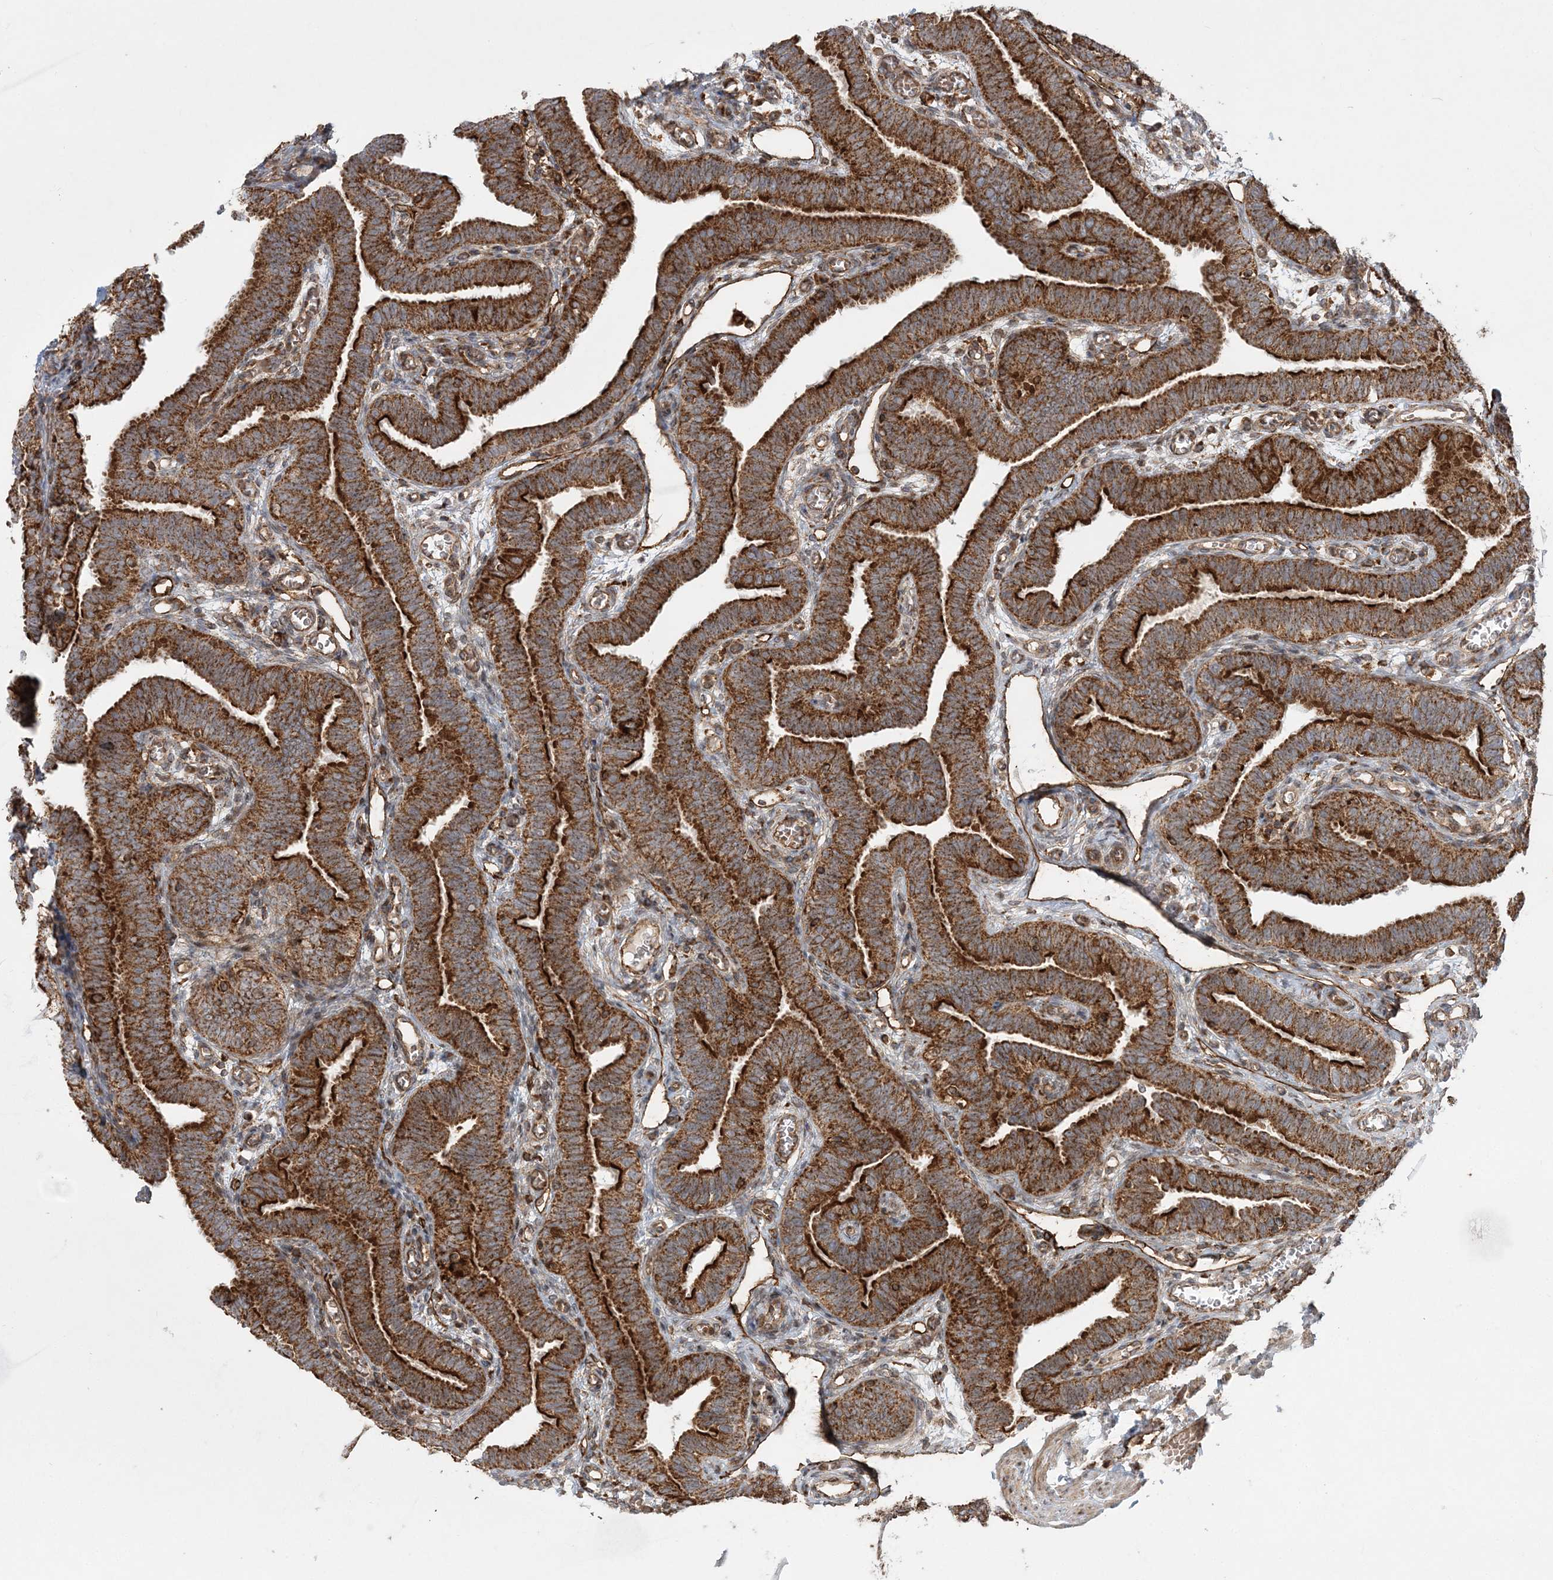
{"staining": {"intensity": "strong", "quantity": ">75%", "location": "cytoplasmic/membranous"}, "tissue": "fallopian tube", "cell_type": "Glandular cells", "image_type": "normal", "snomed": [{"axis": "morphology", "description": "Normal tissue, NOS"}, {"axis": "topography", "description": "Fallopian tube"}], "caption": "DAB immunohistochemical staining of benign fallopian tube demonstrates strong cytoplasmic/membranous protein expression in about >75% of glandular cells. The staining is performed using DAB brown chromogen to label protein expression. The nuclei are counter-stained blue using hematoxylin.", "gene": "LRPPRC", "patient": {"sex": "female", "age": 39}}